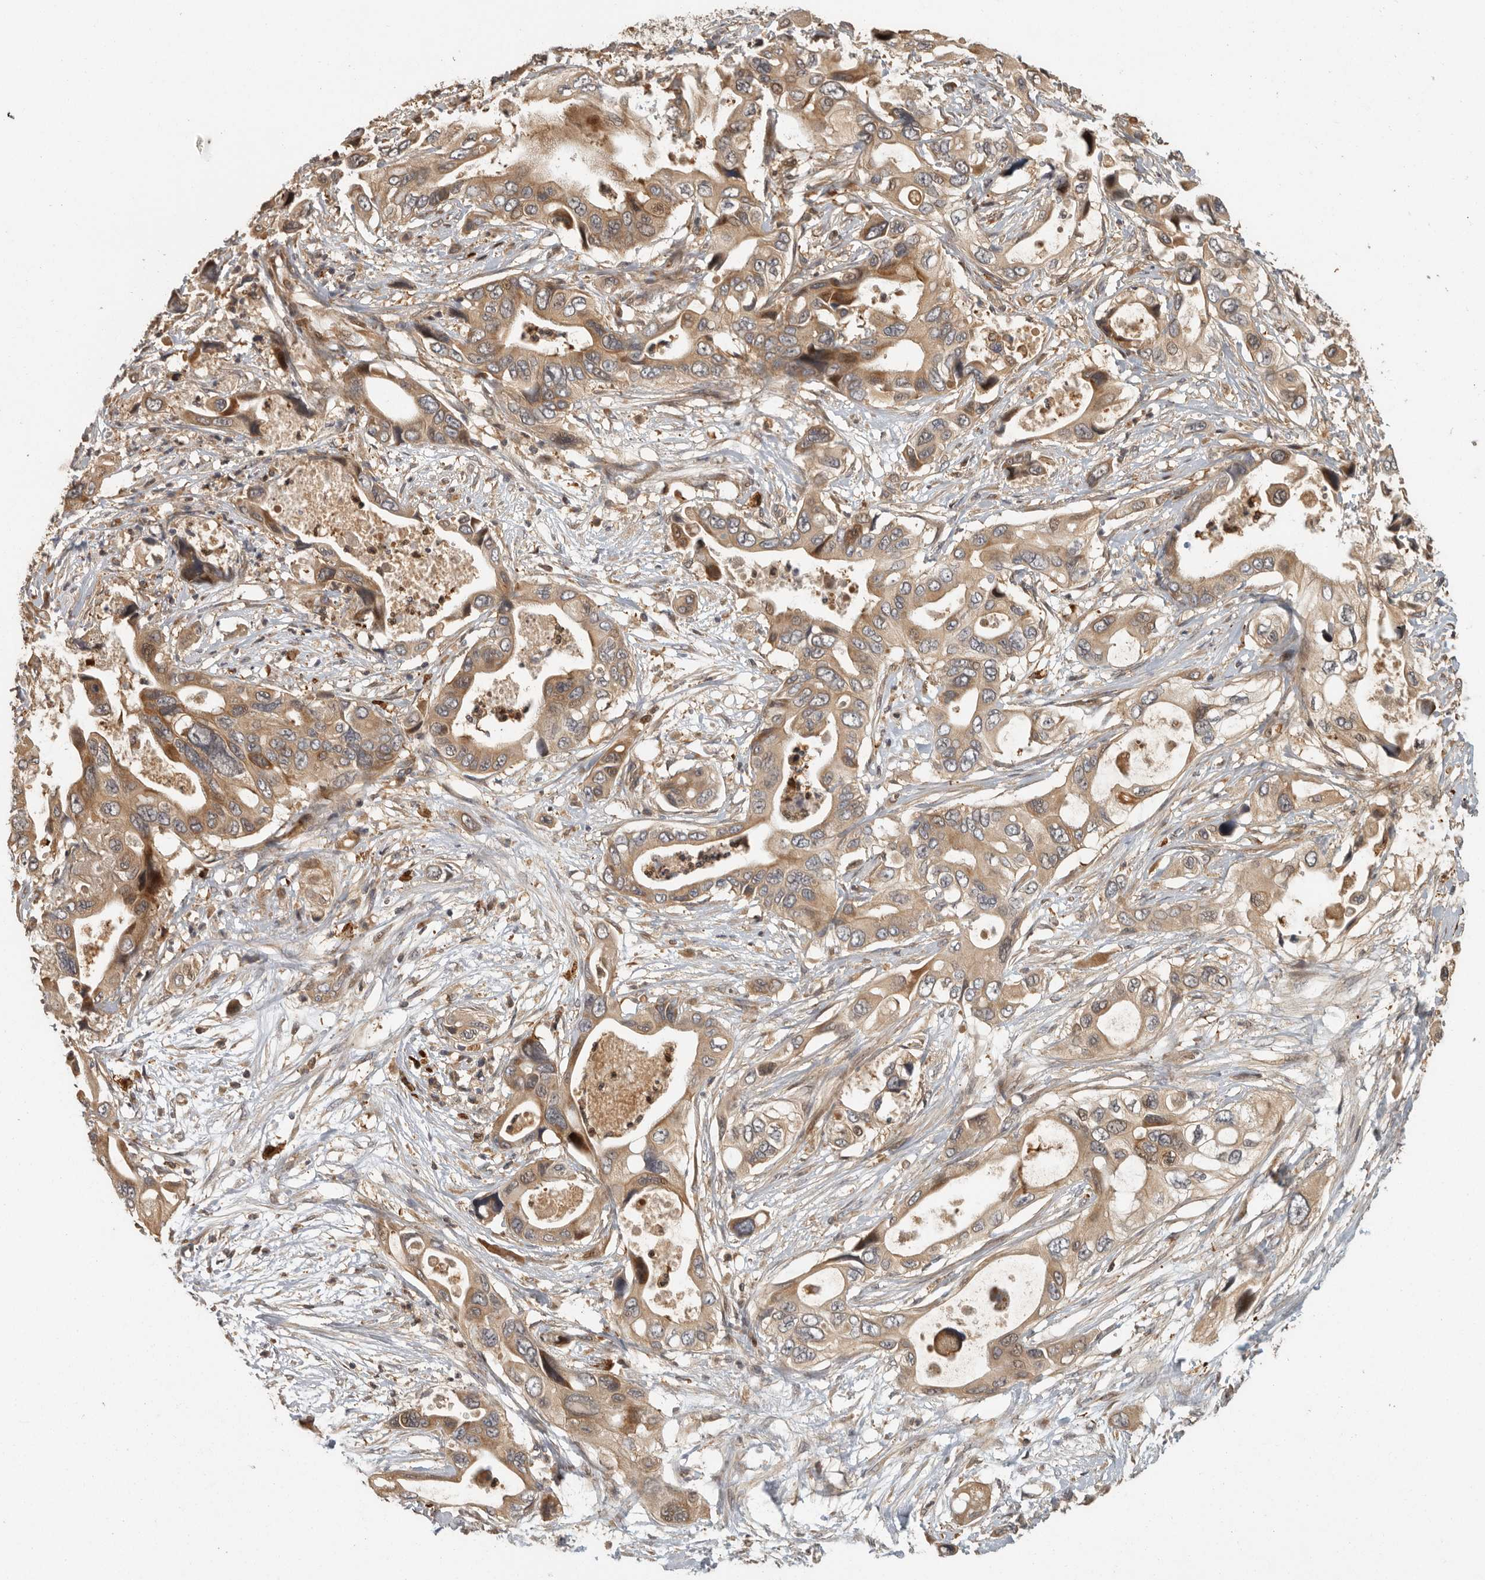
{"staining": {"intensity": "weak", "quantity": ">75%", "location": "cytoplasmic/membranous"}, "tissue": "pancreatic cancer", "cell_type": "Tumor cells", "image_type": "cancer", "snomed": [{"axis": "morphology", "description": "Adenocarcinoma, NOS"}, {"axis": "topography", "description": "Pancreas"}], "caption": "IHC staining of pancreatic cancer (adenocarcinoma), which reveals low levels of weak cytoplasmic/membranous expression in about >75% of tumor cells indicating weak cytoplasmic/membranous protein positivity. The staining was performed using DAB (brown) for protein detection and nuclei were counterstained in hematoxylin (blue).", "gene": "SWT1", "patient": {"sex": "male", "age": 66}}